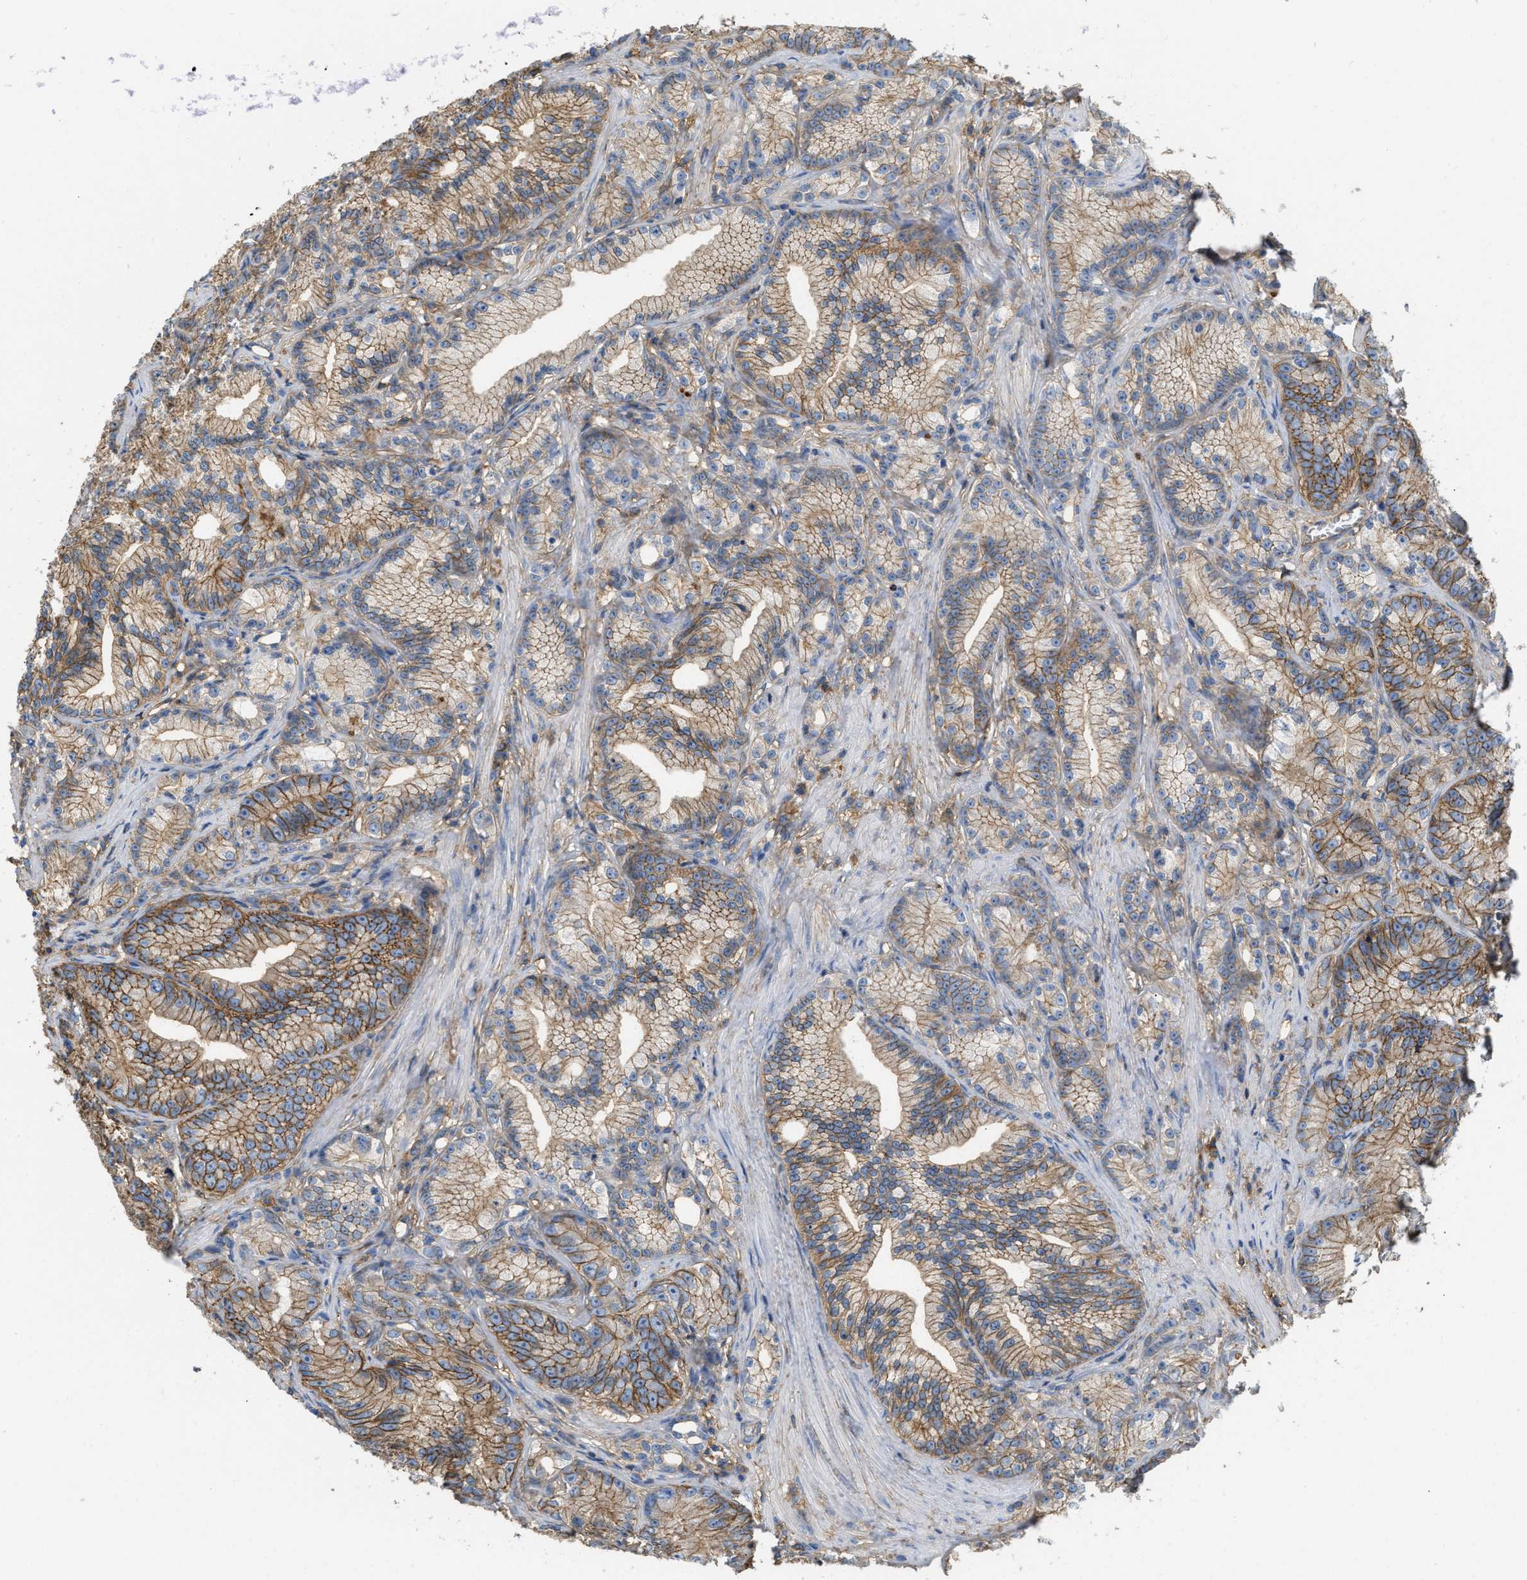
{"staining": {"intensity": "moderate", "quantity": ">75%", "location": "cytoplasmic/membranous"}, "tissue": "prostate cancer", "cell_type": "Tumor cells", "image_type": "cancer", "snomed": [{"axis": "morphology", "description": "Adenocarcinoma, Low grade"}, {"axis": "topography", "description": "Prostate"}], "caption": "Protein staining reveals moderate cytoplasmic/membranous positivity in approximately >75% of tumor cells in adenocarcinoma (low-grade) (prostate).", "gene": "GNB4", "patient": {"sex": "male", "age": 89}}